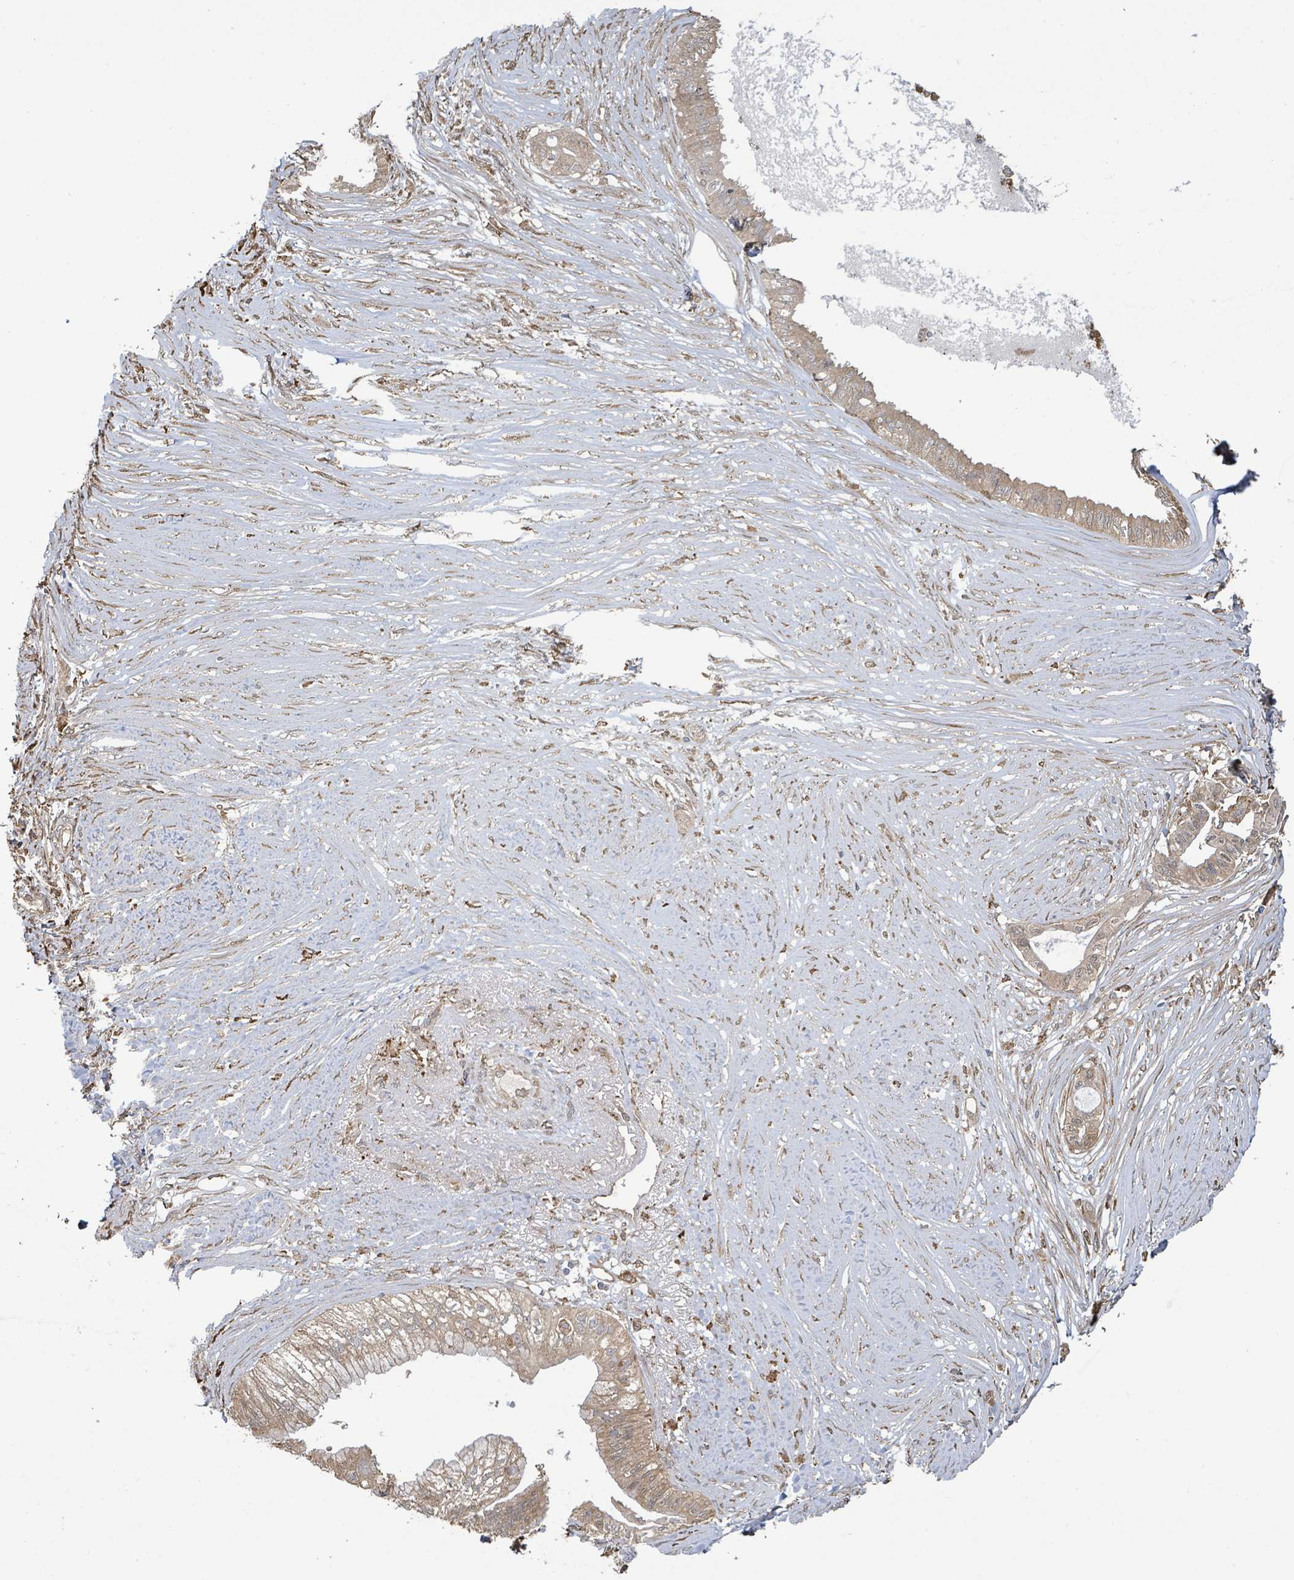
{"staining": {"intensity": "moderate", "quantity": ">75%", "location": "cytoplasmic/membranous"}, "tissue": "pancreatic cancer", "cell_type": "Tumor cells", "image_type": "cancer", "snomed": [{"axis": "morphology", "description": "Adenocarcinoma, NOS"}, {"axis": "topography", "description": "Pancreas"}], "caption": "Immunohistochemical staining of pancreatic cancer (adenocarcinoma) shows medium levels of moderate cytoplasmic/membranous protein positivity in about >75% of tumor cells.", "gene": "ARPIN", "patient": {"sex": "male", "age": 71}}